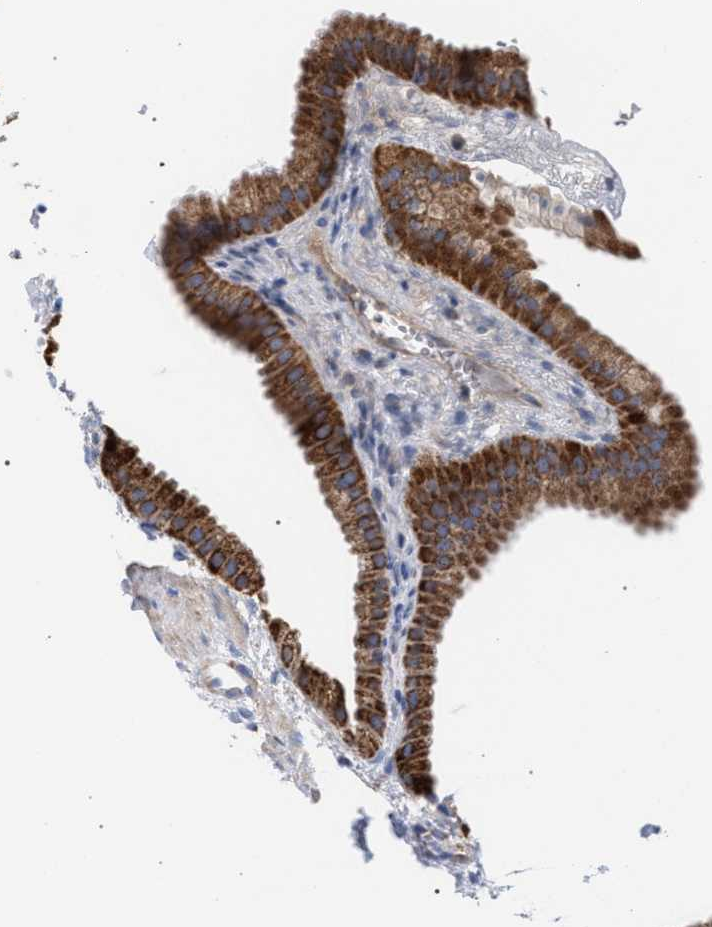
{"staining": {"intensity": "strong", "quantity": ">75%", "location": "cytoplasmic/membranous"}, "tissue": "gallbladder", "cell_type": "Glandular cells", "image_type": "normal", "snomed": [{"axis": "morphology", "description": "Normal tissue, NOS"}, {"axis": "topography", "description": "Gallbladder"}], "caption": "Glandular cells reveal strong cytoplasmic/membranous staining in about >75% of cells in unremarkable gallbladder. (DAB IHC, brown staining for protein, blue staining for nuclei).", "gene": "ECI2", "patient": {"sex": "female", "age": 64}}